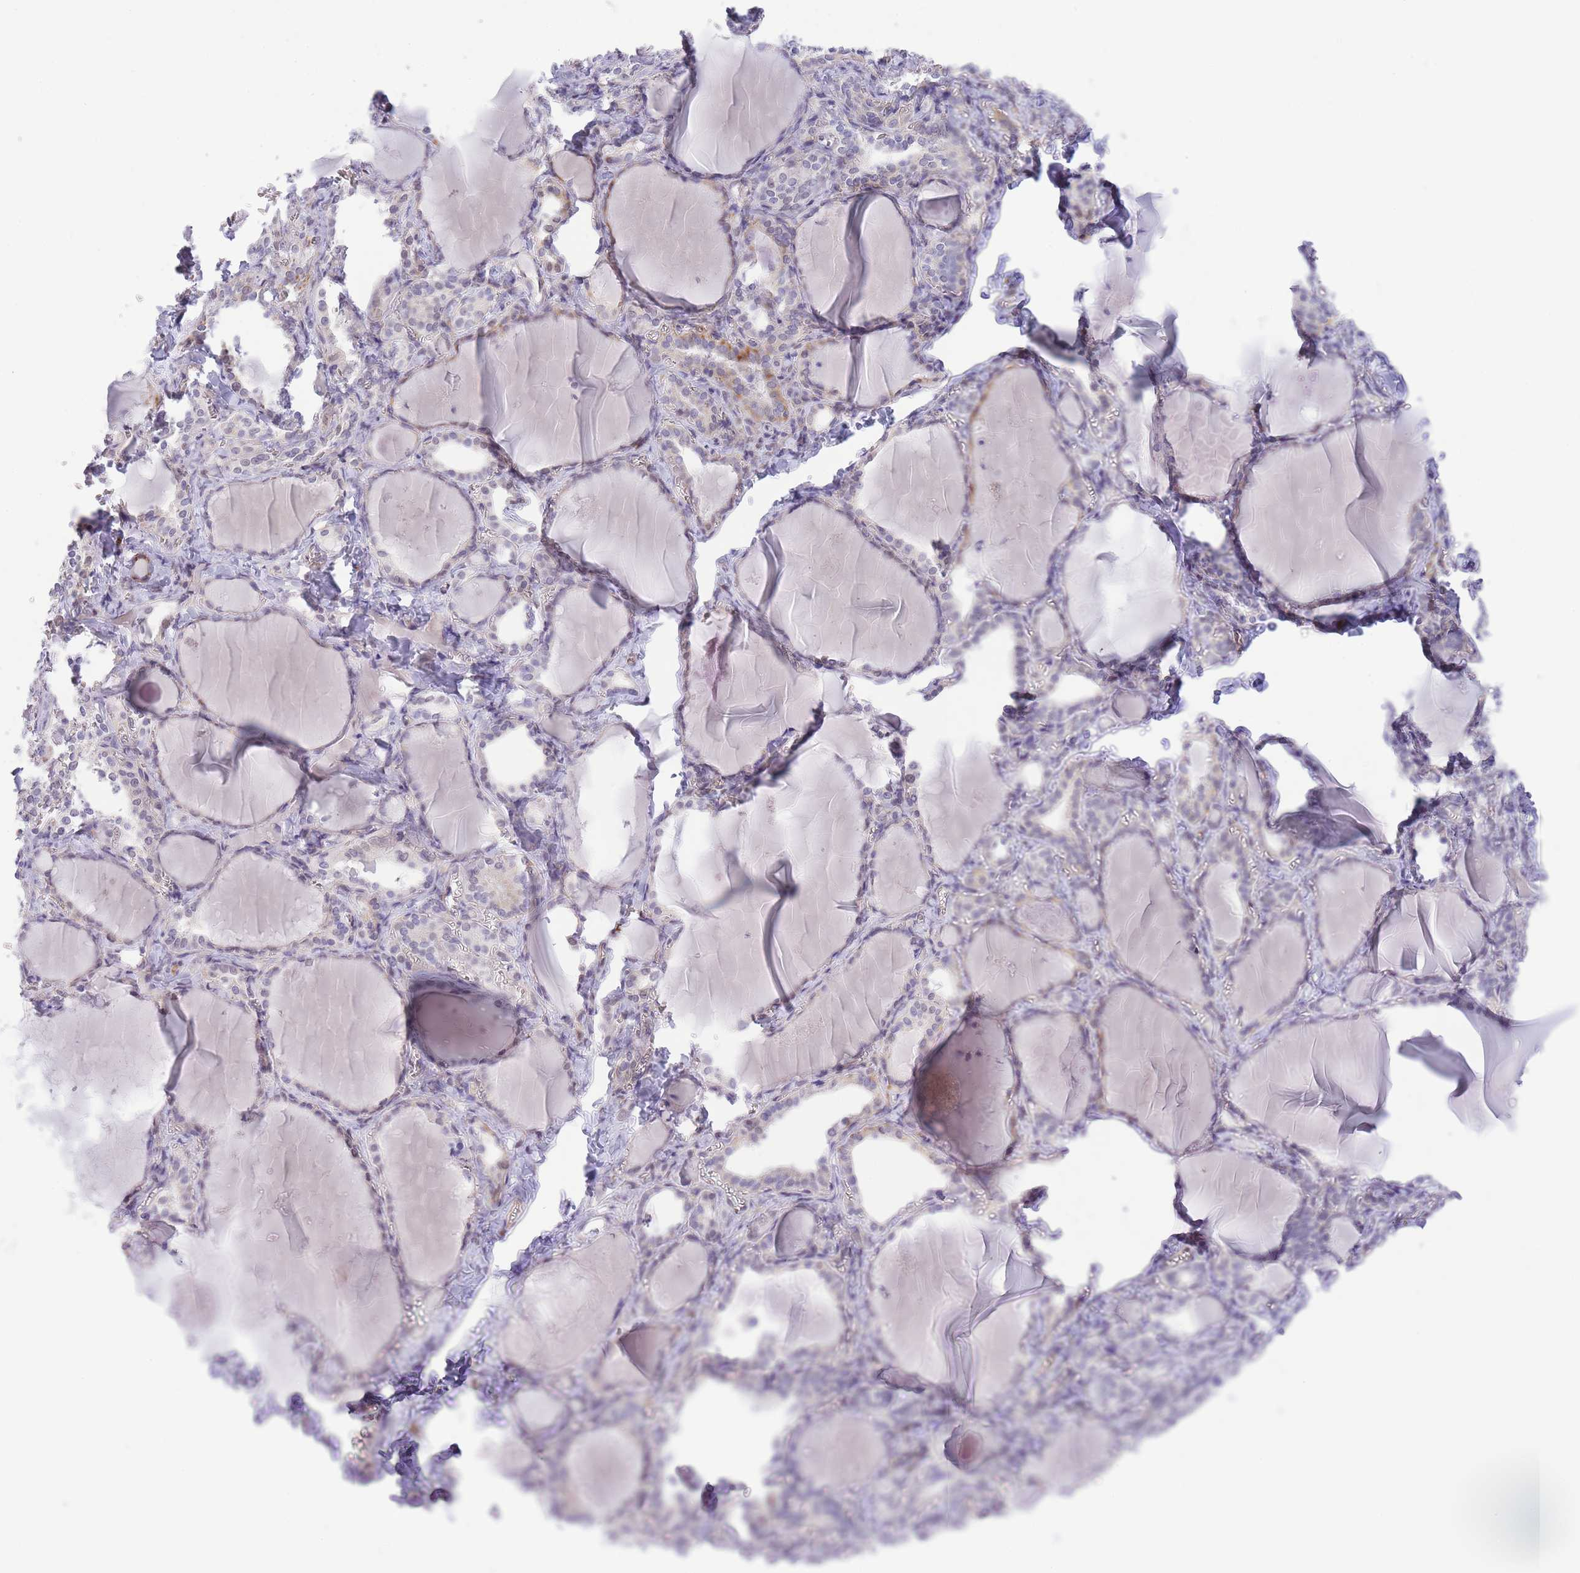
{"staining": {"intensity": "negative", "quantity": "none", "location": "none"}, "tissue": "thyroid gland", "cell_type": "Glandular cells", "image_type": "normal", "snomed": [{"axis": "morphology", "description": "Normal tissue, NOS"}, {"axis": "topography", "description": "Thyroid gland"}], "caption": "Histopathology image shows no significant protein expression in glandular cells of benign thyroid gland.", "gene": "MEIOSIN", "patient": {"sex": "female", "age": 42}}